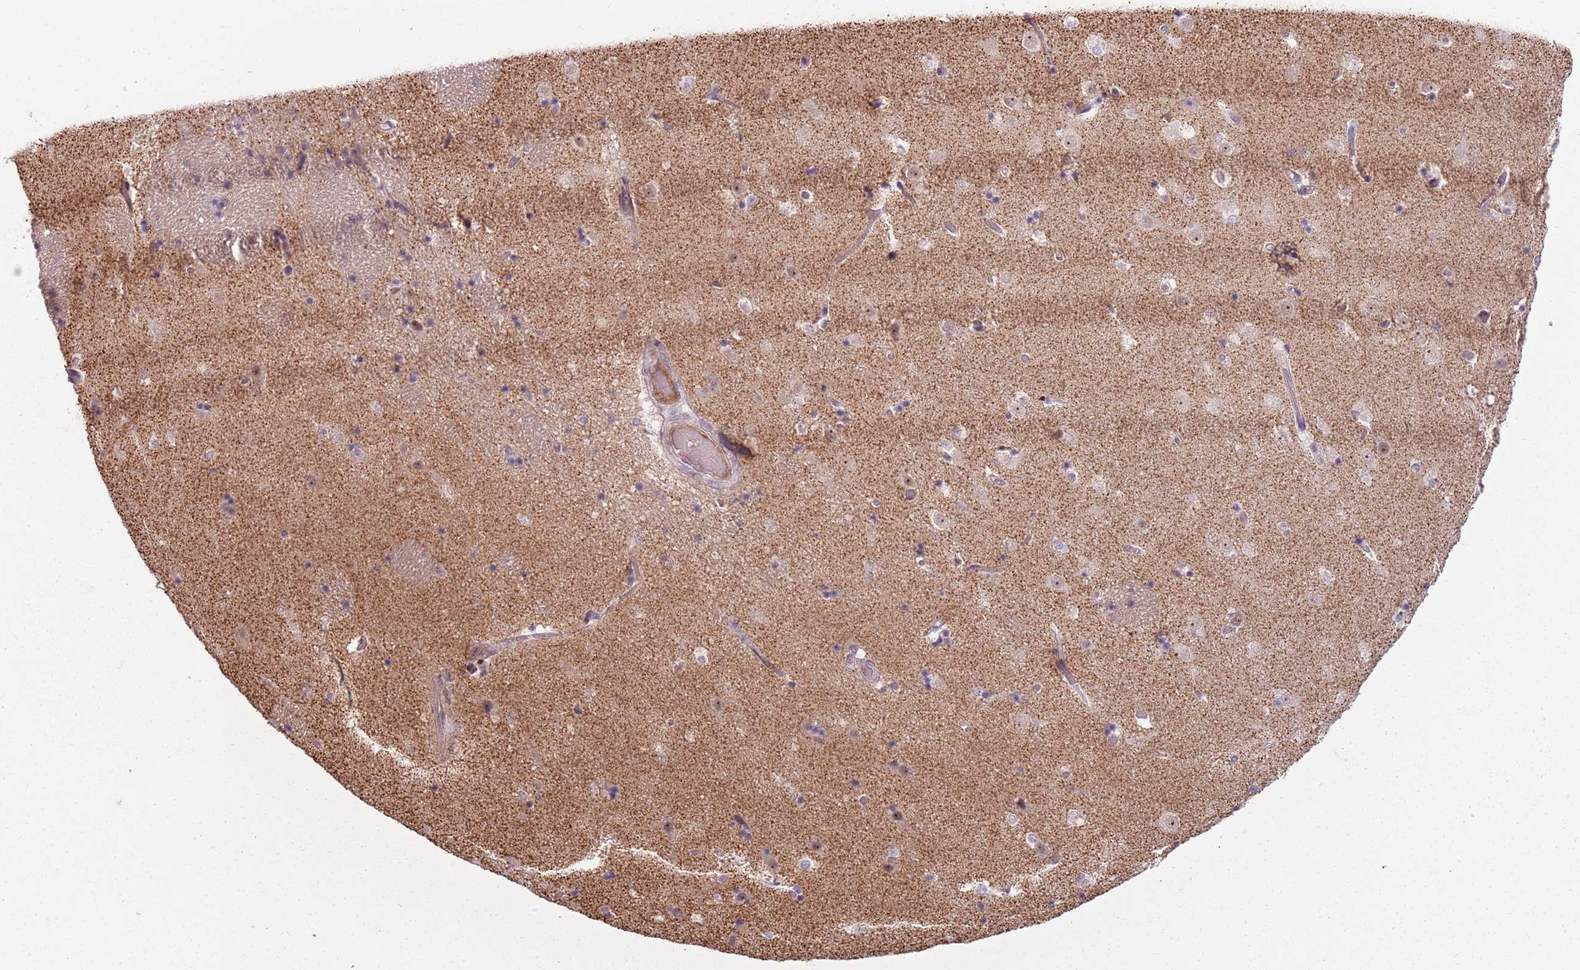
{"staining": {"intensity": "negative", "quantity": "none", "location": "none"}, "tissue": "caudate", "cell_type": "Glial cells", "image_type": "normal", "snomed": [{"axis": "morphology", "description": "Normal tissue, NOS"}, {"axis": "topography", "description": "Lateral ventricle wall"}], "caption": "A high-resolution image shows IHC staining of normal caudate, which reveals no significant positivity in glial cells.", "gene": "REXO4", "patient": {"sex": "female", "age": 52}}